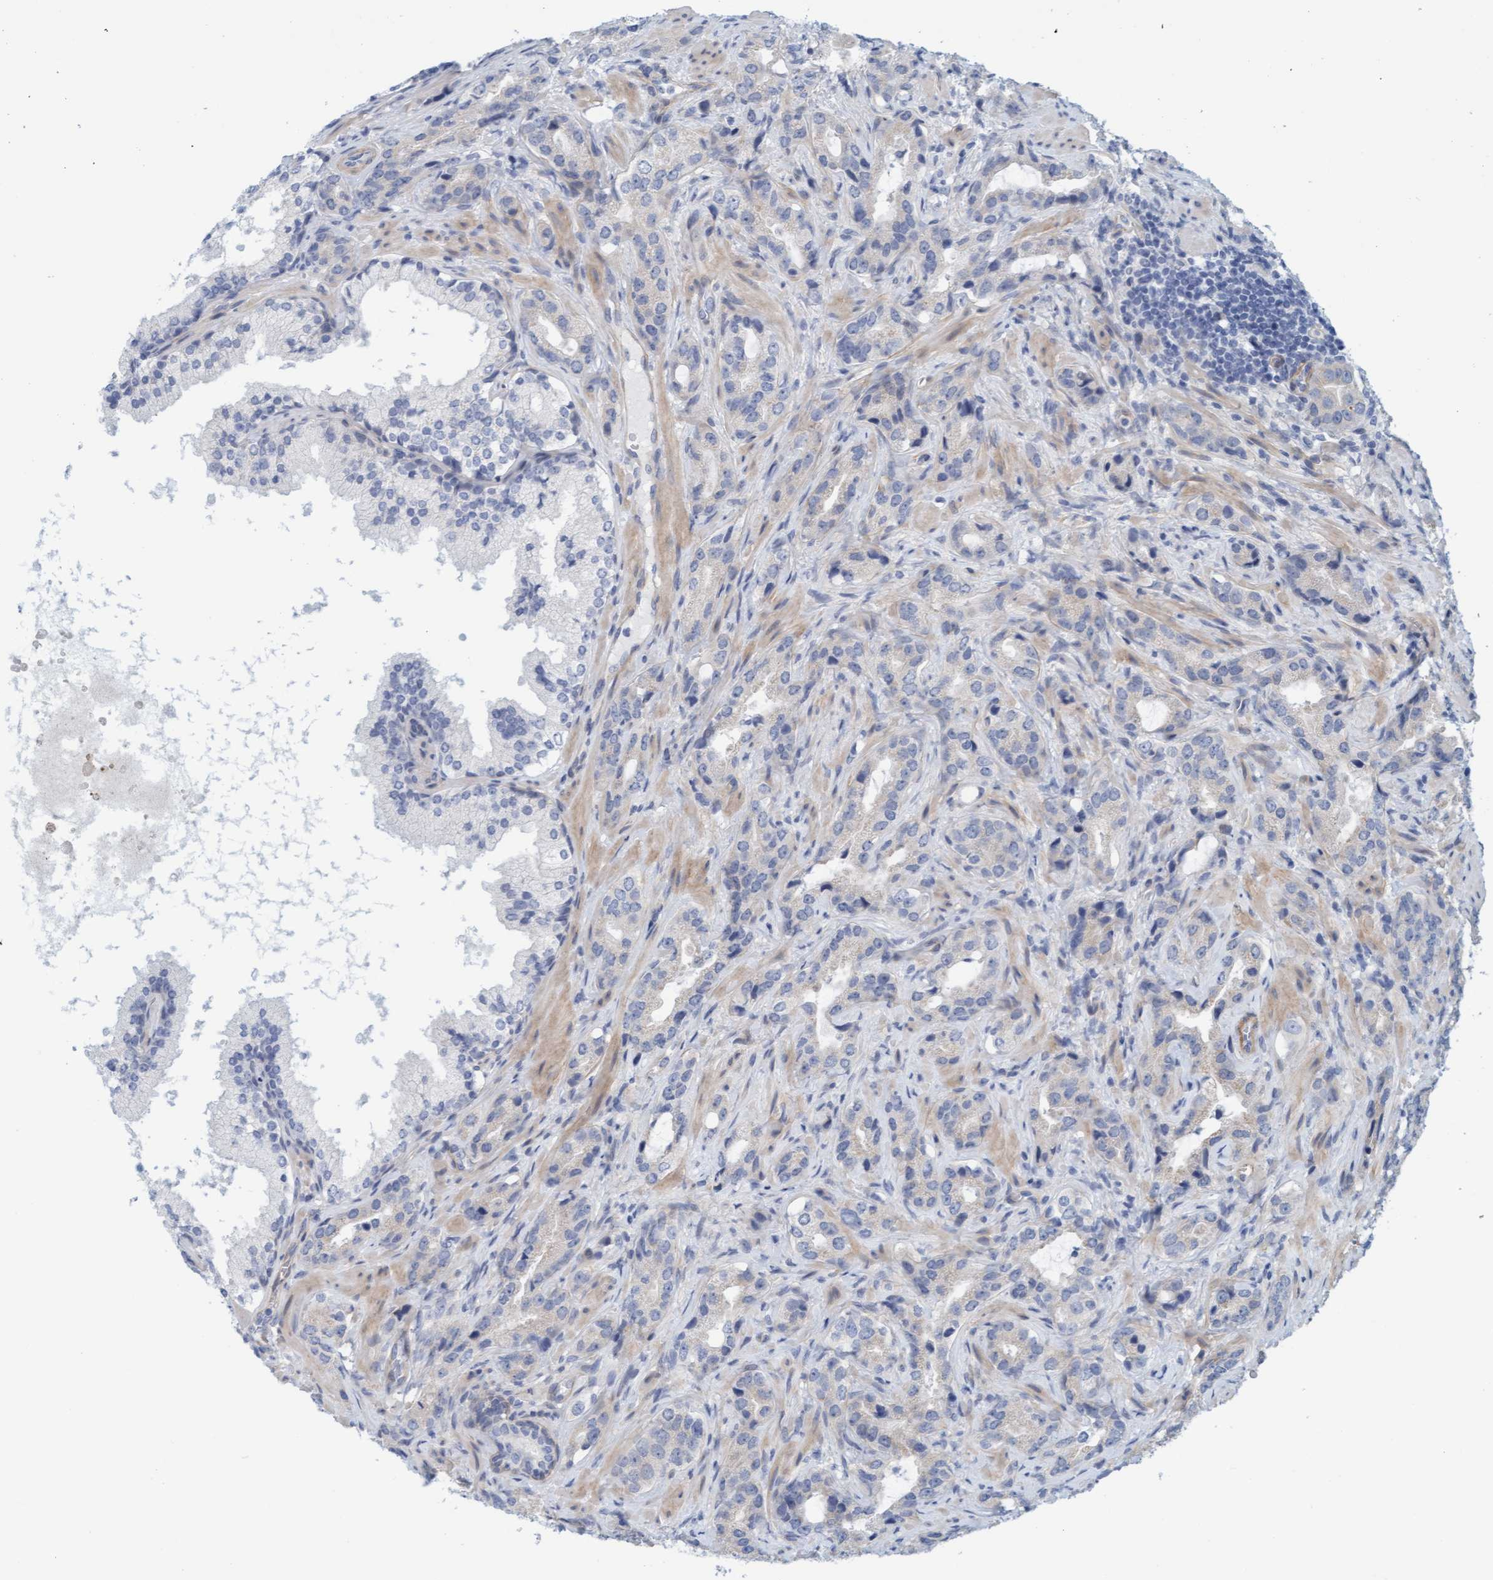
{"staining": {"intensity": "negative", "quantity": "none", "location": "none"}, "tissue": "prostate cancer", "cell_type": "Tumor cells", "image_type": "cancer", "snomed": [{"axis": "morphology", "description": "Adenocarcinoma, High grade"}, {"axis": "topography", "description": "Prostate"}], "caption": "High power microscopy photomicrograph of an IHC photomicrograph of prostate cancer, revealing no significant staining in tumor cells.", "gene": "TSTD2", "patient": {"sex": "male", "age": 63}}